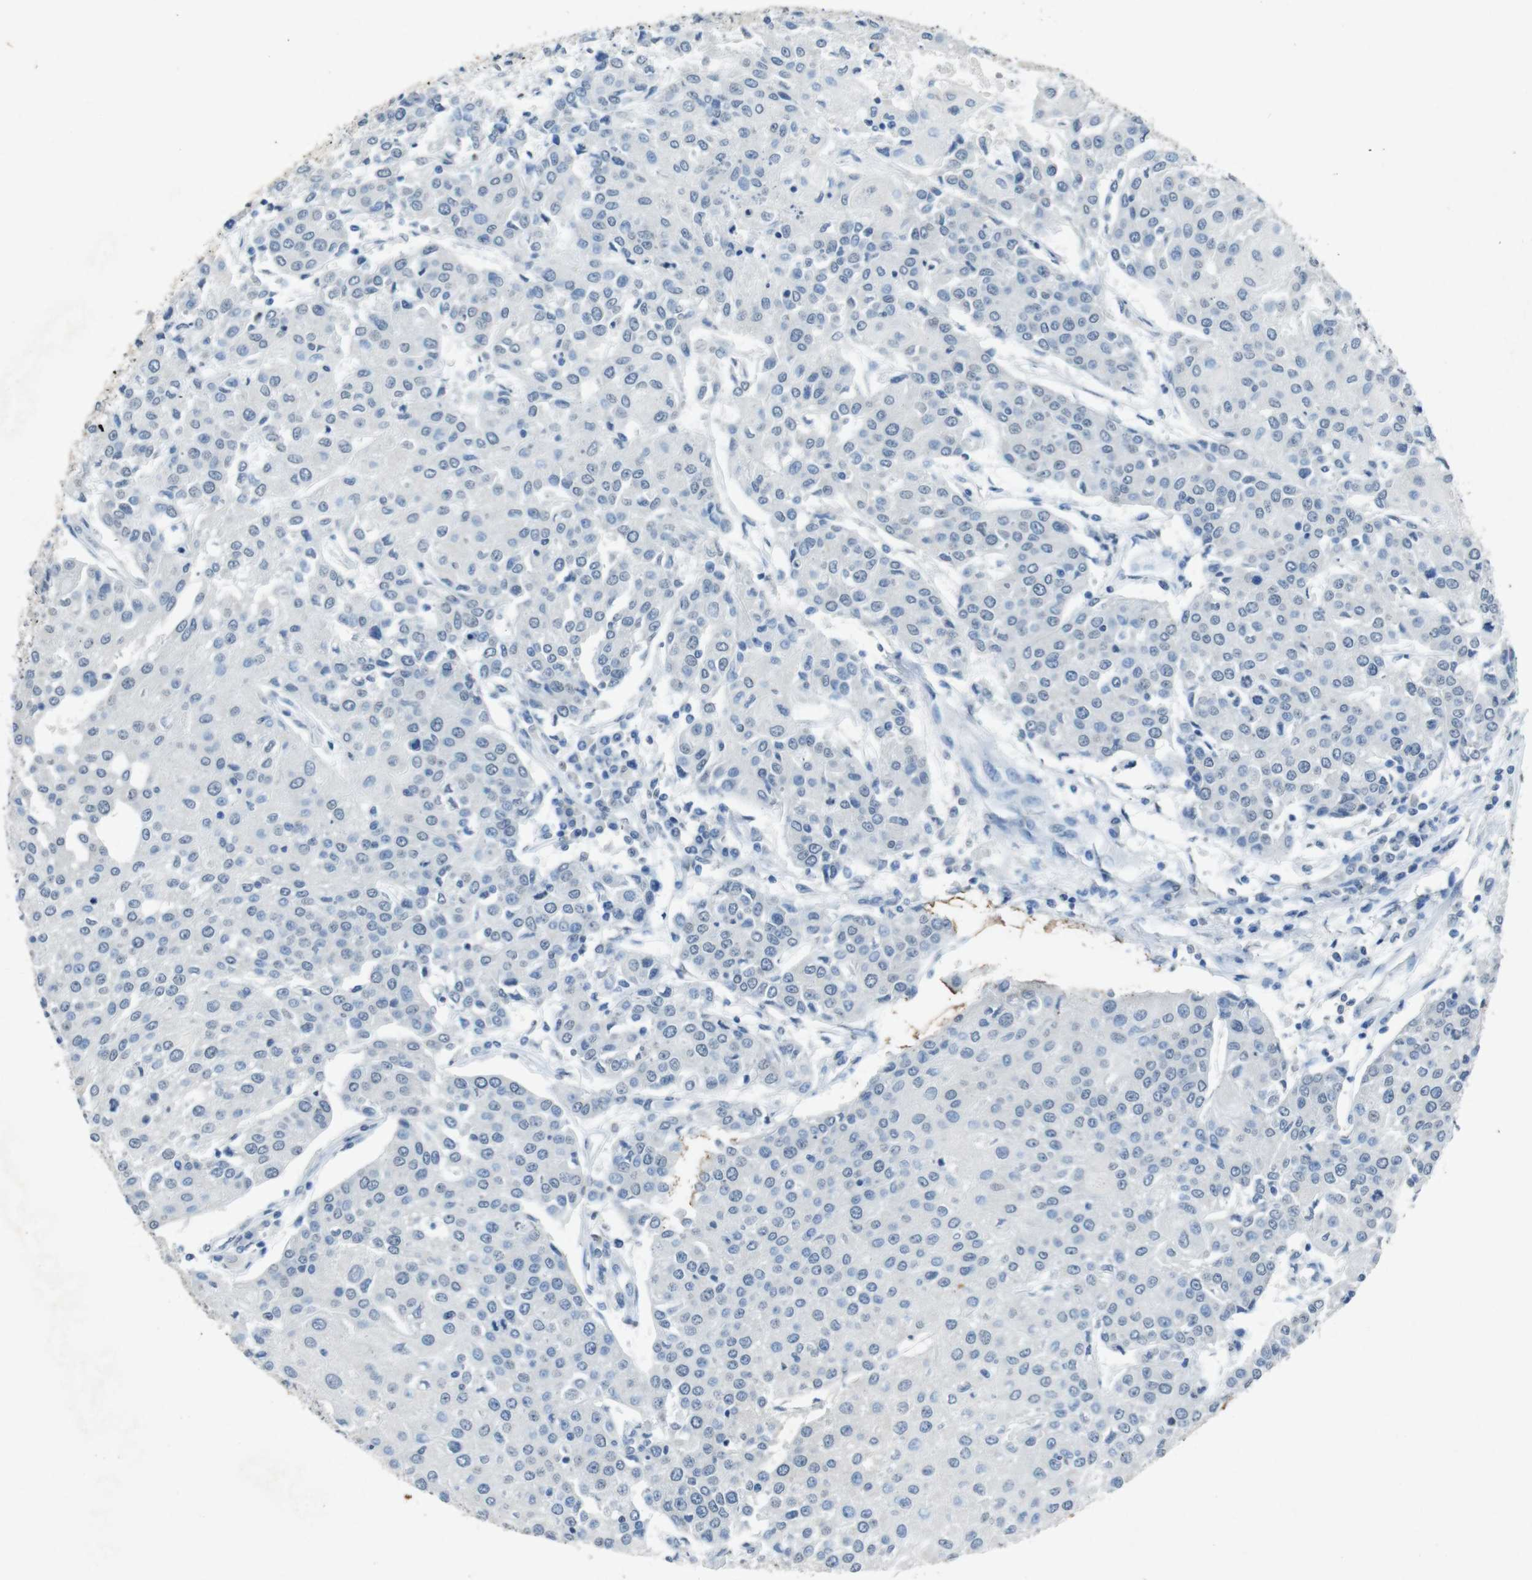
{"staining": {"intensity": "negative", "quantity": "none", "location": "none"}, "tissue": "urothelial cancer", "cell_type": "Tumor cells", "image_type": "cancer", "snomed": [{"axis": "morphology", "description": "Urothelial carcinoma, High grade"}, {"axis": "topography", "description": "Urinary bladder"}], "caption": "Immunohistochemical staining of human urothelial cancer demonstrates no significant expression in tumor cells.", "gene": "STBD1", "patient": {"sex": "female", "age": 85}}